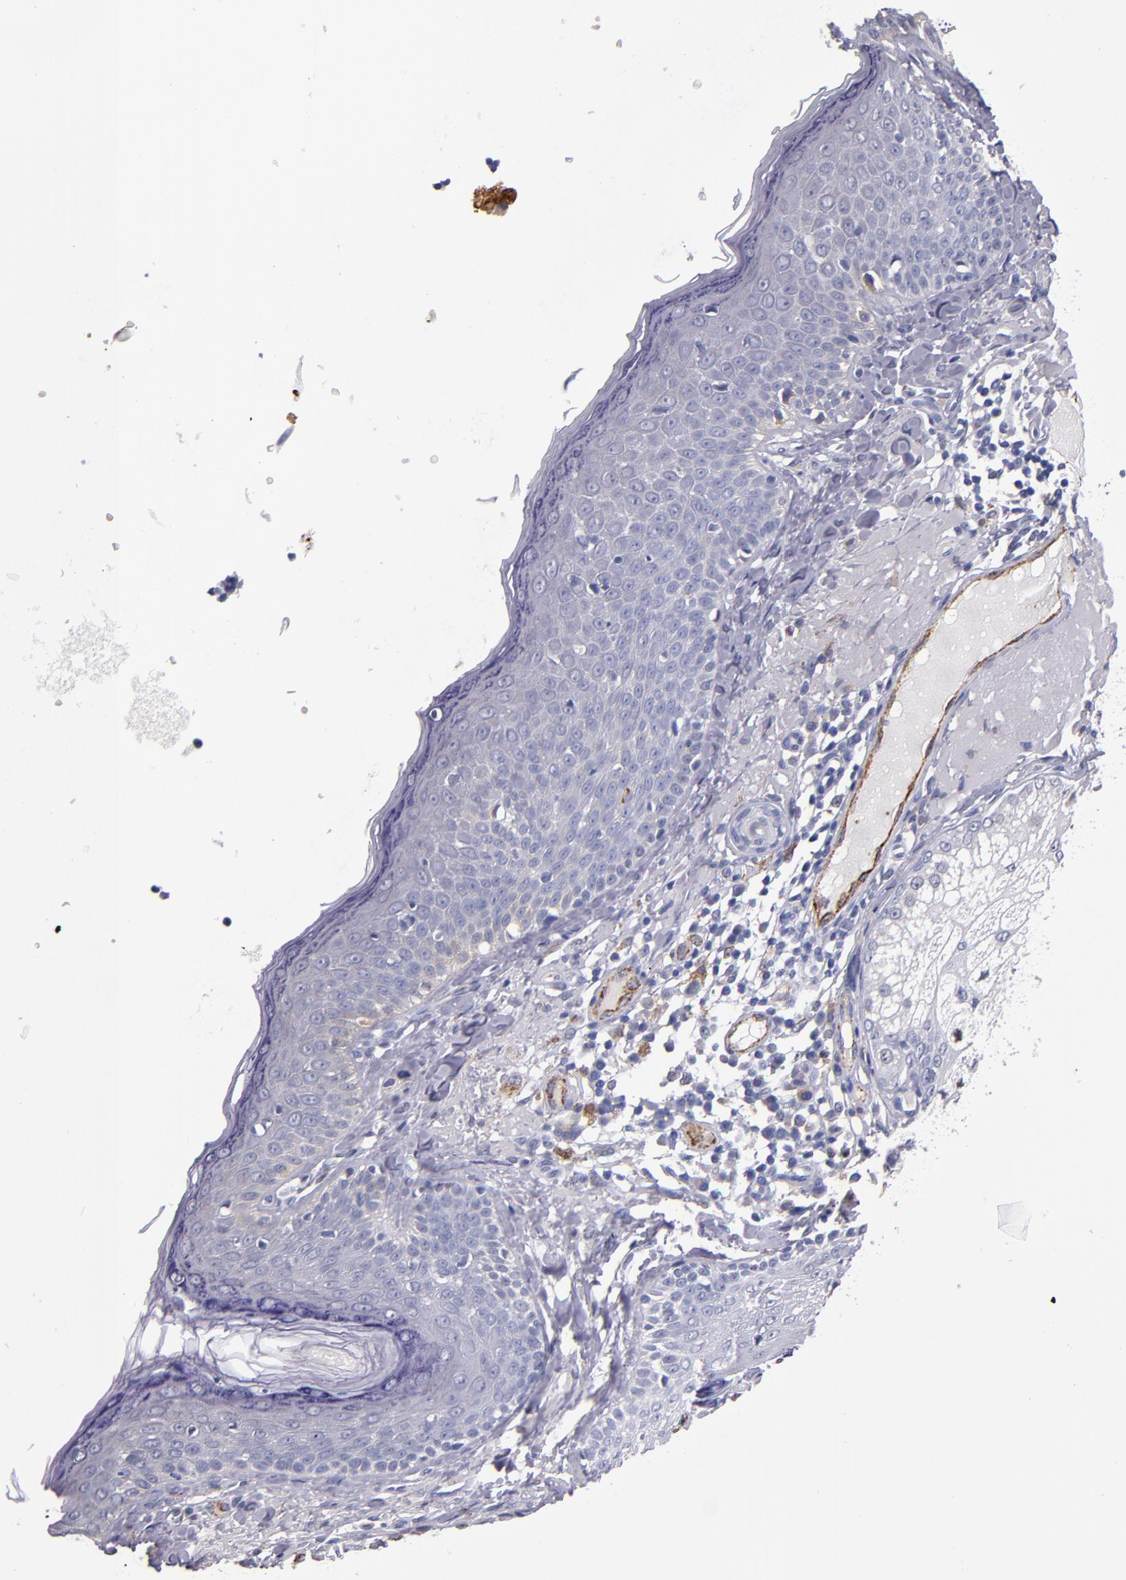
{"staining": {"intensity": "negative", "quantity": "none", "location": "none"}, "tissue": "skin cancer", "cell_type": "Tumor cells", "image_type": "cancer", "snomed": [{"axis": "morphology", "description": "Basal cell carcinoma"}, {"axis": "topography", "description": "Skin"}], "caption": "DAB (3,3'-diaminobenzidine) immunohistochemical staining of human skin cancer reveals no significant positivity in tumor cells.", "gene": "SELP", "patient": {"sex": "male", "age": 74}}